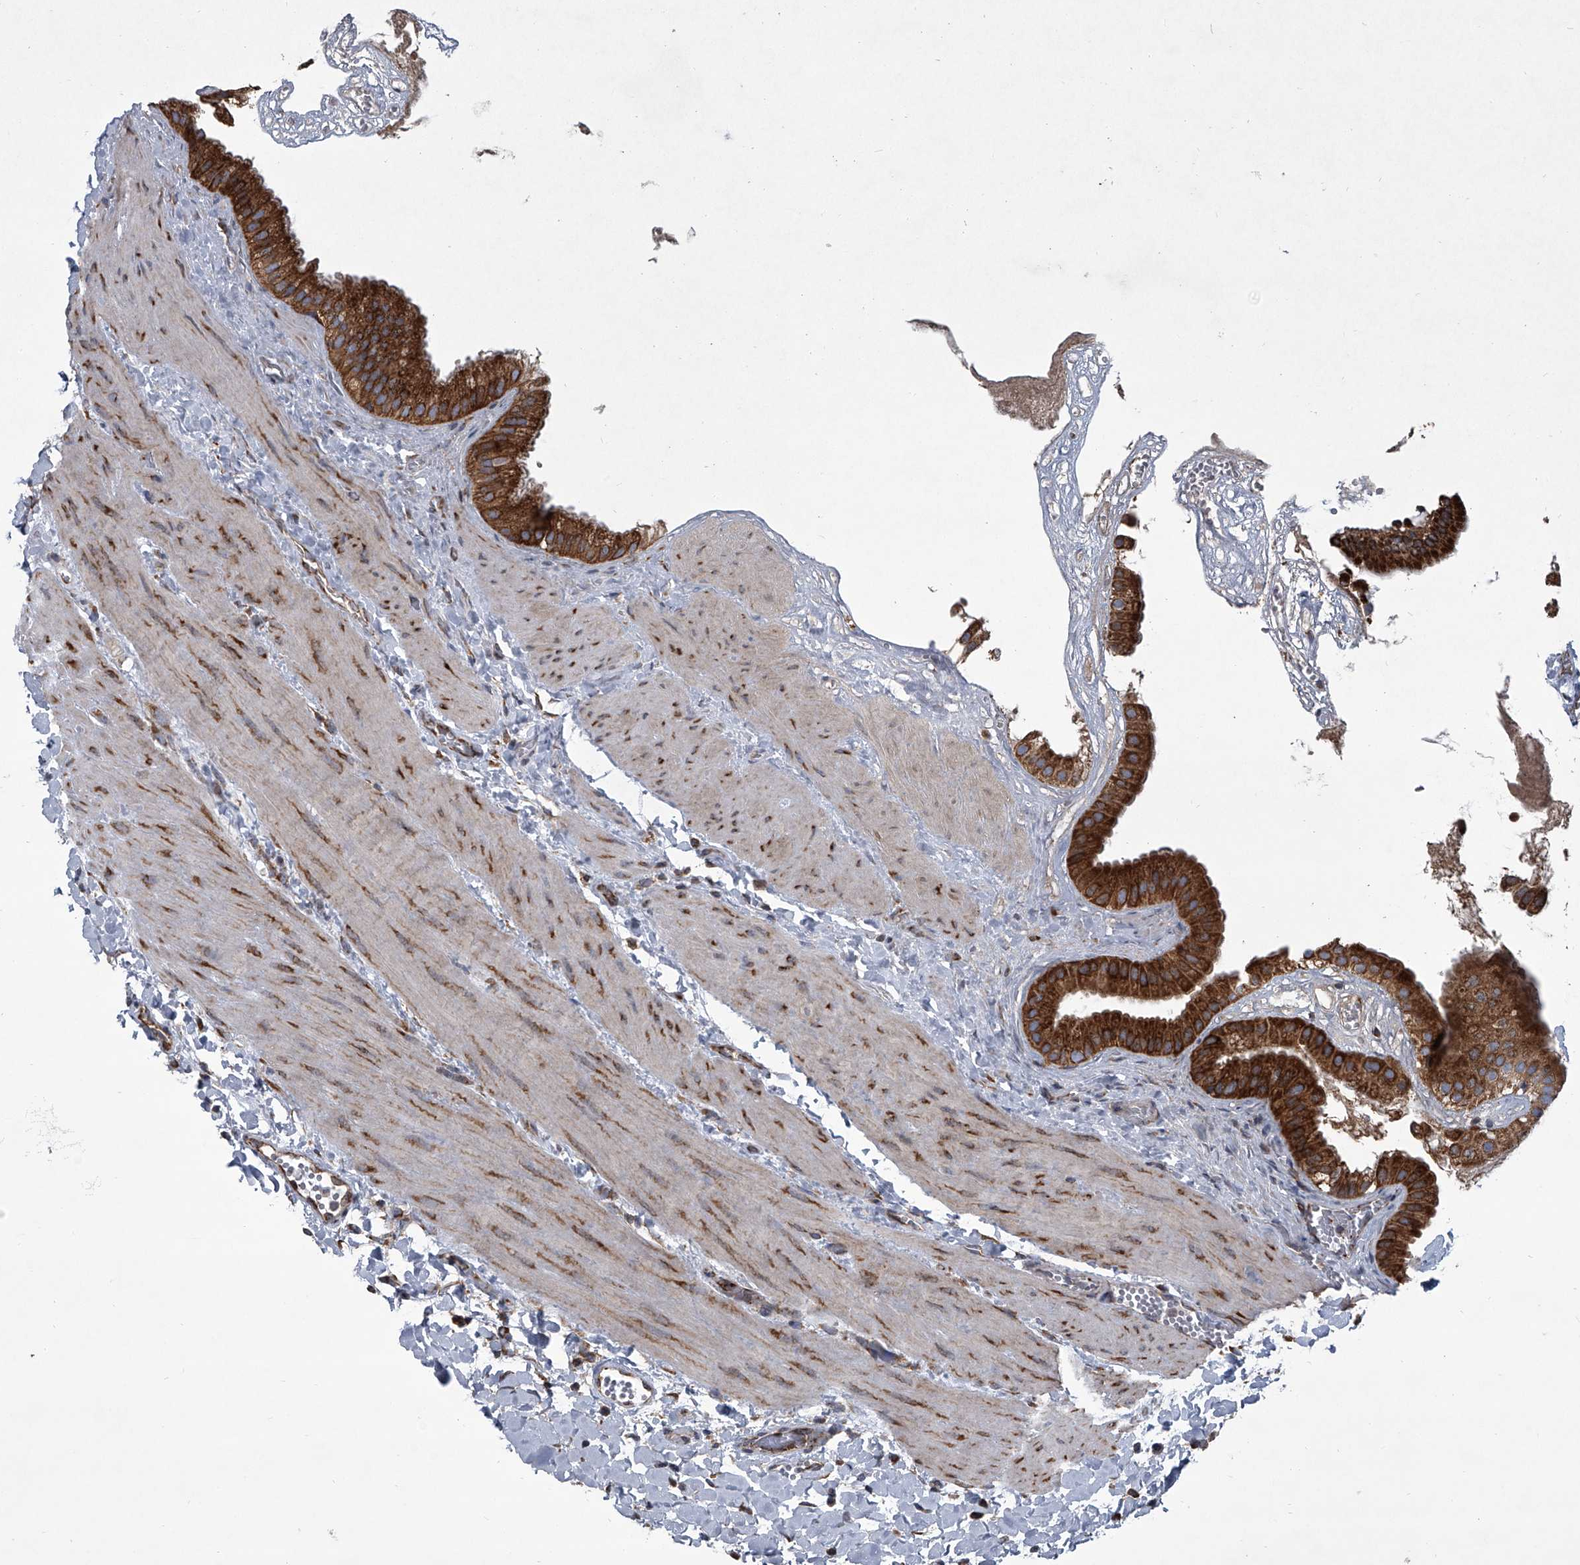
{"staining": {"intensity": "strong", "quantity": ">75%", "location": "cytoplasmic/membranous"}, "tissue": "gallbladder", "cell_type": "Glandular cells", "image_type": "normal", "snomed": [{"axis": "morphology", "description": "Normal tissue, NOS"}, {"axis": "topography", "description": "Gallbladder"}], "caption": "A brown stain highlights strong cytoplasmic/membranous staining of a protein in glandular cells of benign gallbladder.", "gene": "ZC3H15", "patient": {"sex": "male", "age": 55}}